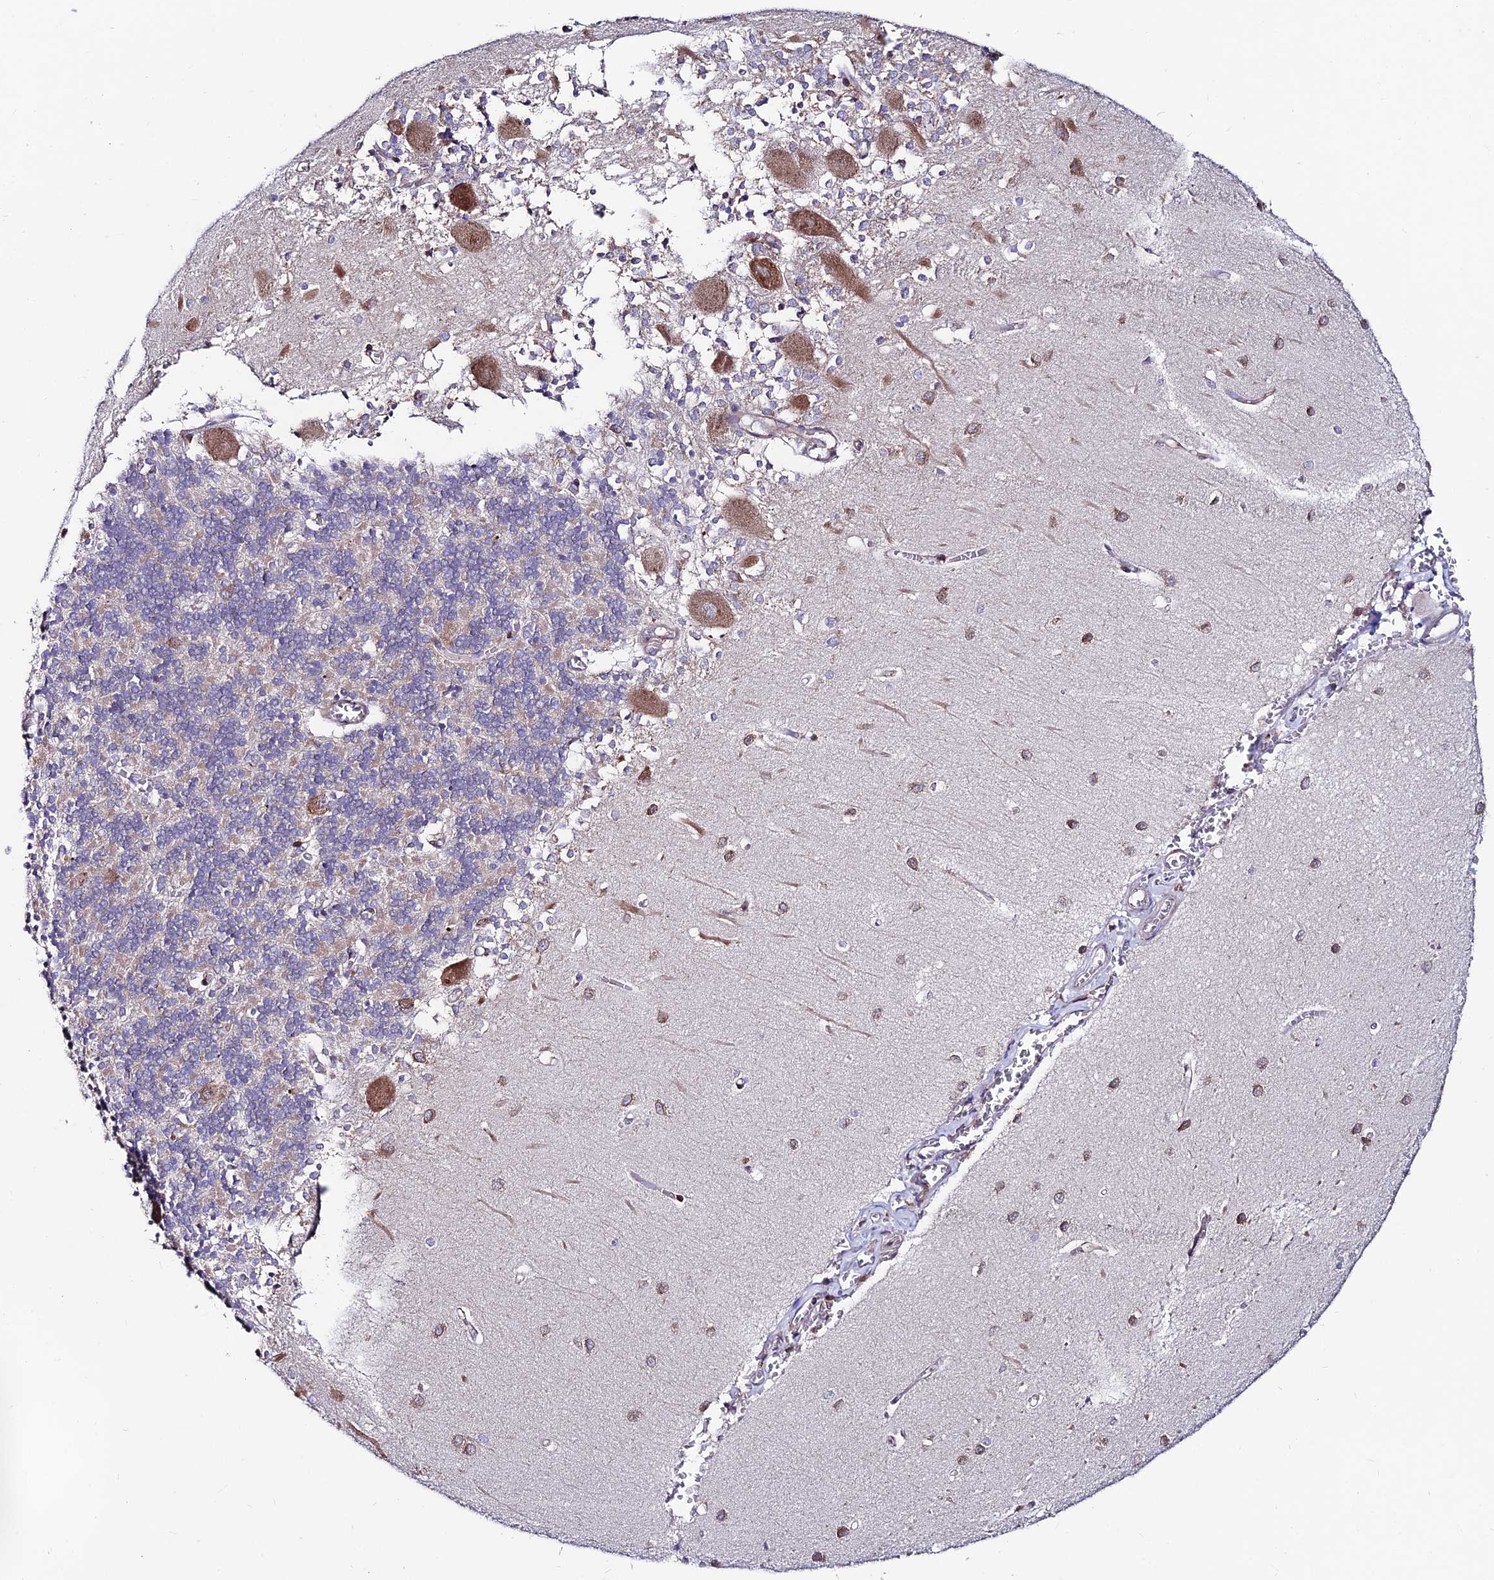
{"staining": {"intensity": "weak", "quantity": "25%-75%", "location": "cytoplasmic/membranous"}, "tissue": "cerebellum", "cell_type": "Cells in granular layer", "image_type": "normal", "snomed": [{"axis": "morphology", "description": "Normal tissue, NOS"}, {"axis": "topography", "description": "Cerebellum"}], "caption": "IHC staining of benign cerebellum, which demonstrates low levels of weak cytoplasmic/membranous expression in approximately 25%-75% of cells in granular layer indicating weak cytoplasmic/membranous protein staining. The staining was performed using DAB (3,3'-diaminobenzidine) (brown) for protein detection and nuclei were counterstained in hematoxylin (blue).", "gene": "EIF3K", "patient": {"sex": "male", "age": 37}}